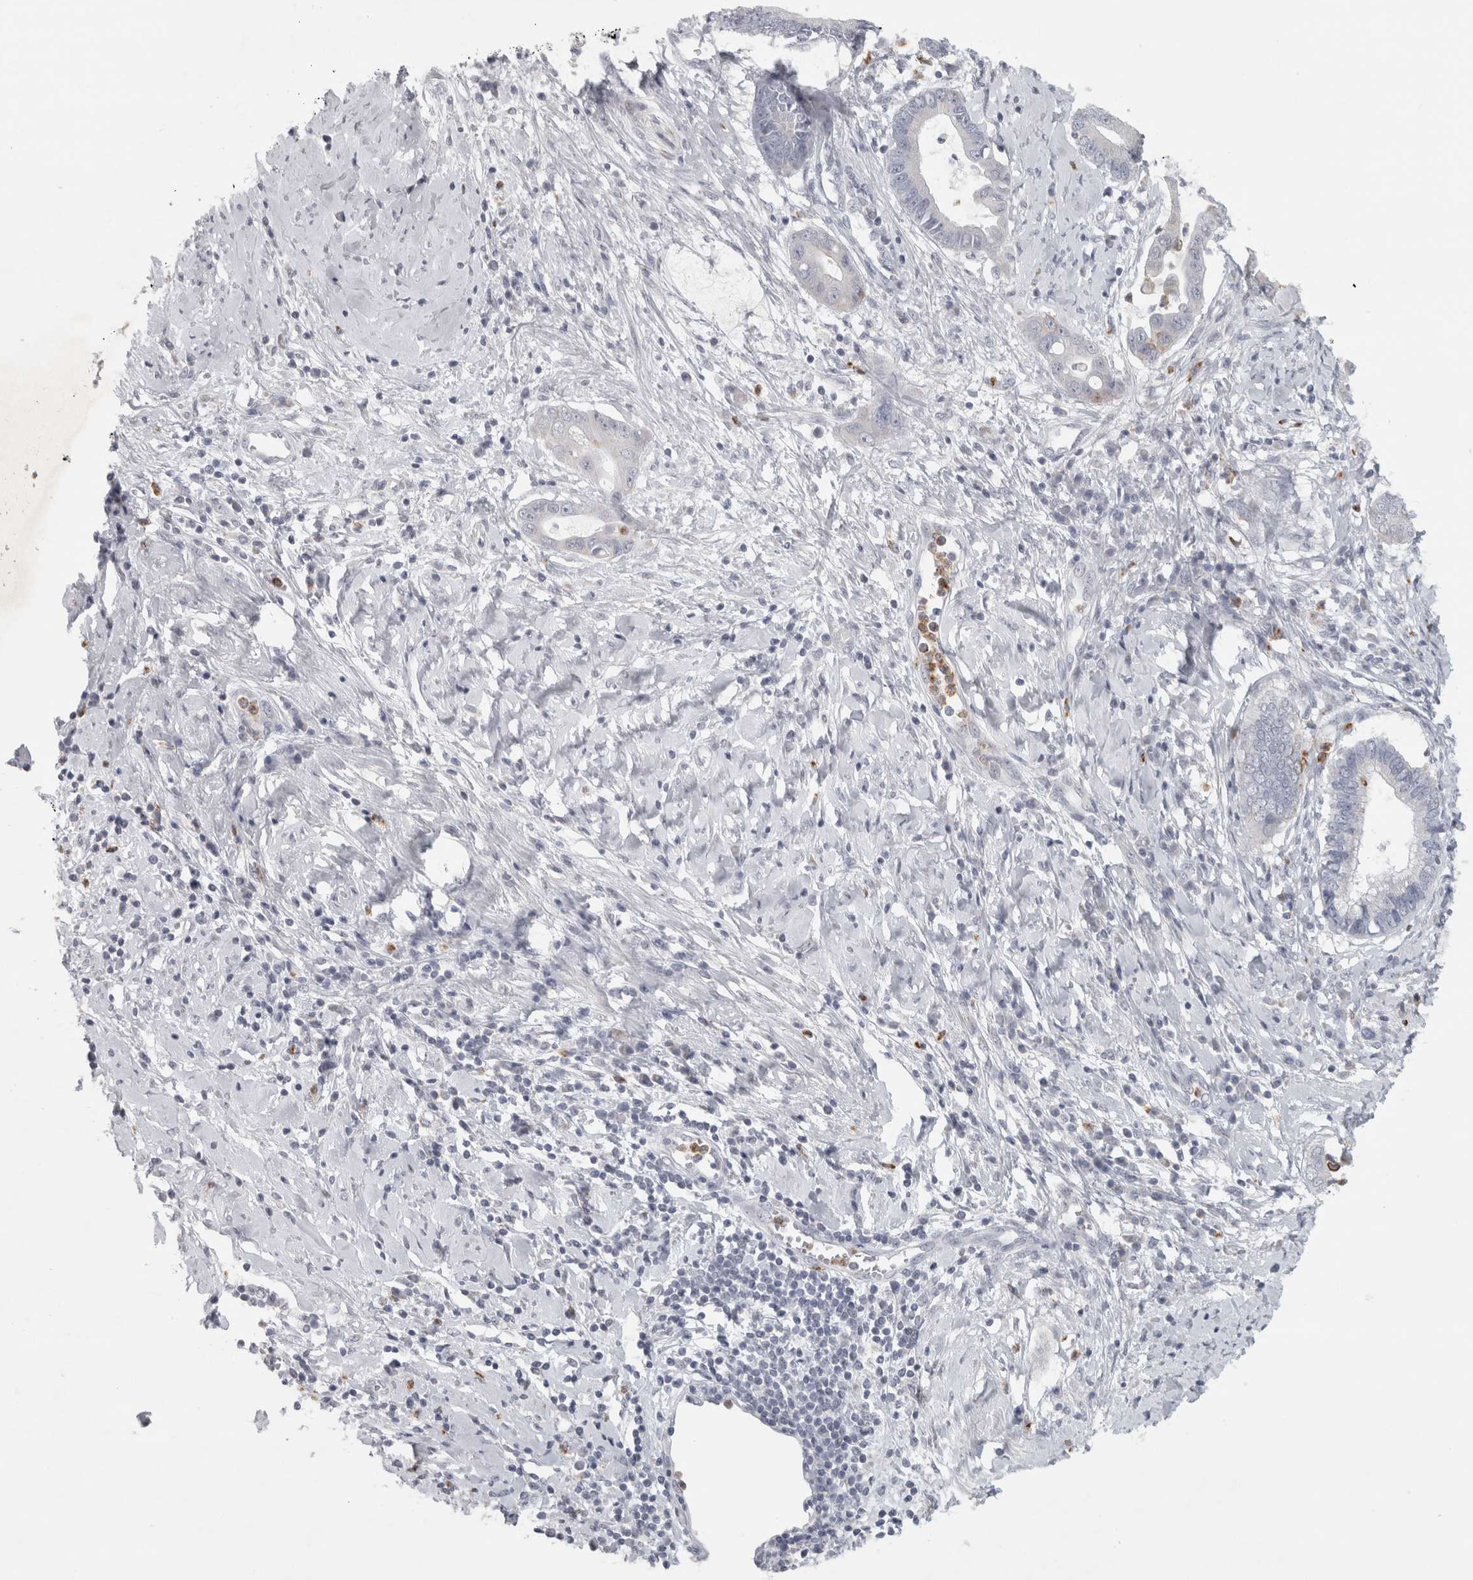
{"staining": {"intensity": "negative", "quantity": "none", "location": "none"}, "tissue": "cervical cancer", "cell_type": "Tumor cells", "image_type": "cancer", "snomed": [{"axis": "morphology", "description": "Adenocarcinoma, NOS"}, {"axis": "topography", "description": "Cervix"}], "caption": "A high-resolution photomicrograph shows immunohistochemistry staining of adenocarcinoma (cervical), which reveals no significant staining in tumor cells. (DAB (3,3'-diaminobenzidine) immunohistochemistry, high magnification).", "gene": "PTPRN2", "patient": {"sex": "female", "age": 44}}